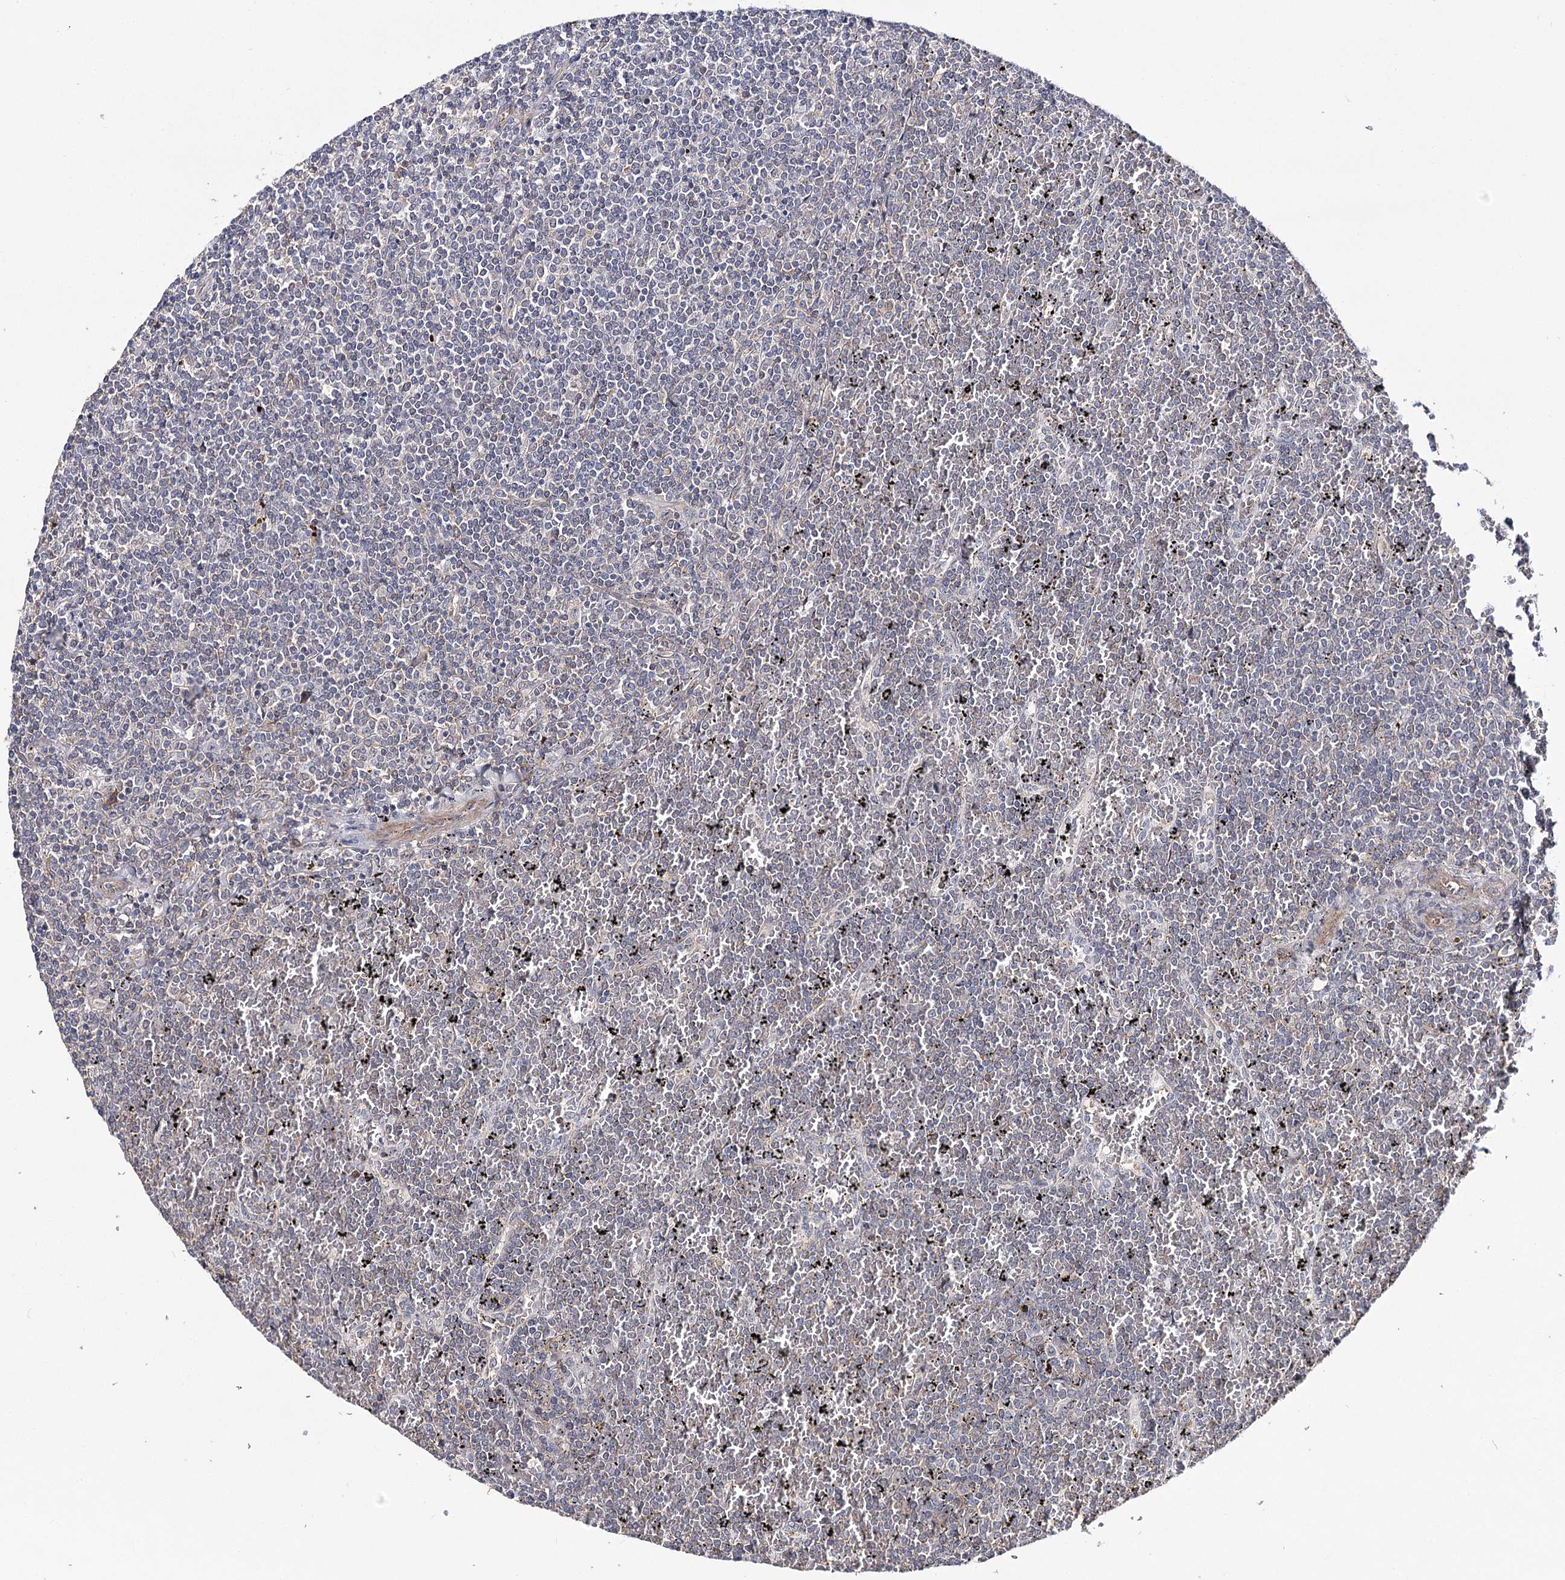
{"staining": {"intensity": "negative", "quantity": "none", "location": "none"}, "tissue": "lymphoma", "cell_type": "Tumor cells", "image_type": "cancer", "snomed": [{"axis": "morphology", "description": "Malignant lymphoma, non-Hodgkin's type, Low grade"}, {"axis": "topography", "description": "Spleen"}], "caption": "Malignant lymphoma, non-Hodgkin's type (low-grade) stained for a protein using immunohistochemistry demonstrates no expression tumor cells.", "gene": "TMEM218", "patient": {"sex": "female", "age": 19}}